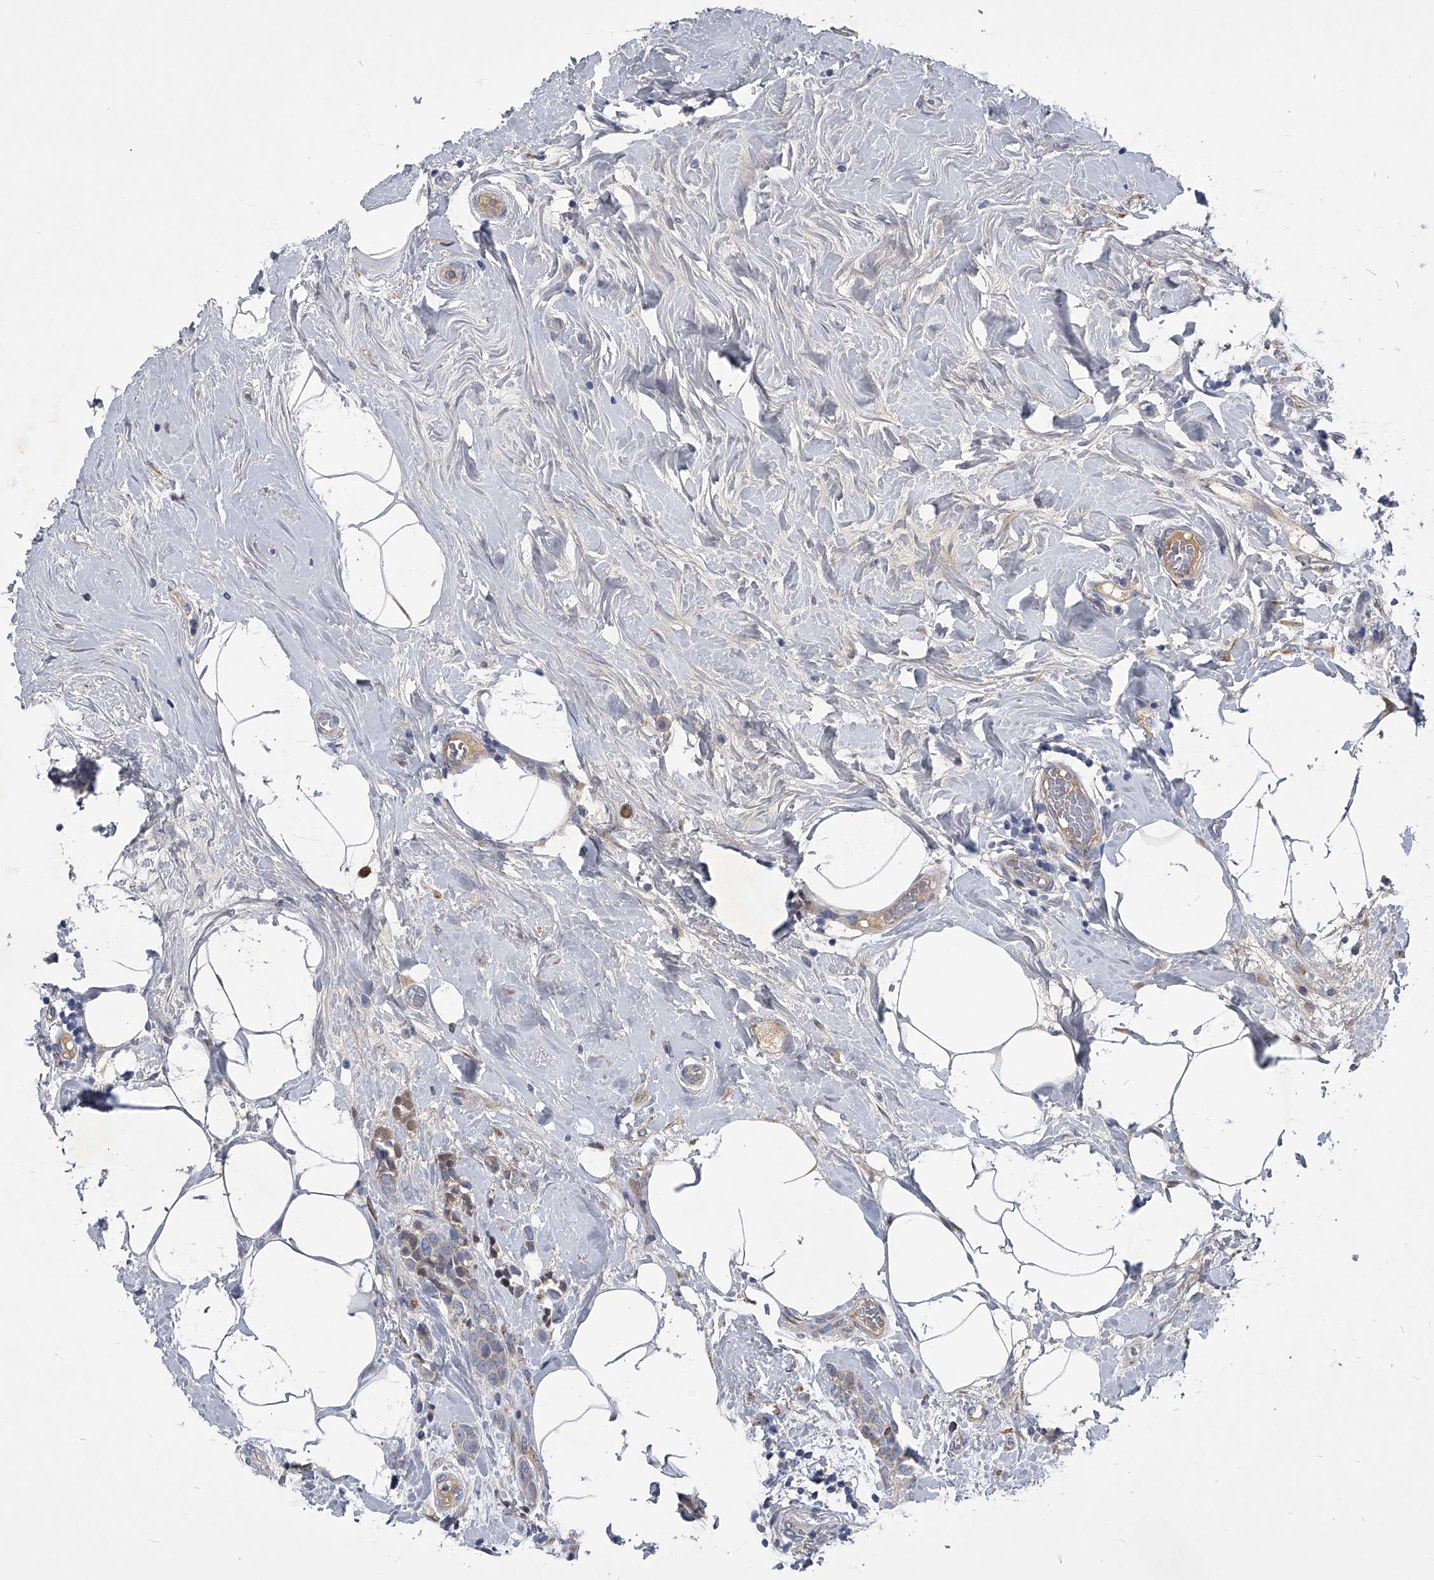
{"staining": {"intensity": "weak", "quantity": "<25%", "location": "cytoplasmic/membranous"}, "tissue": "breast cancer", "cell_type": "Tumor cells", "image_type": "cancer", "snomed": [{"axis": "morphology", "description": "Lobular carcinoma, in situ"}, {"axis": "morphology", "description": "Lobular carcinoma"}, {"axis": "topography", "description": "Breast"}], "caption": "DAB immunohistochemical staining of breast cancer (lobular carcinoma) demonstrates no significant staining in tumor cells.", "gene": "CCR4", "patient": {"sex": "female", "age": 41}}